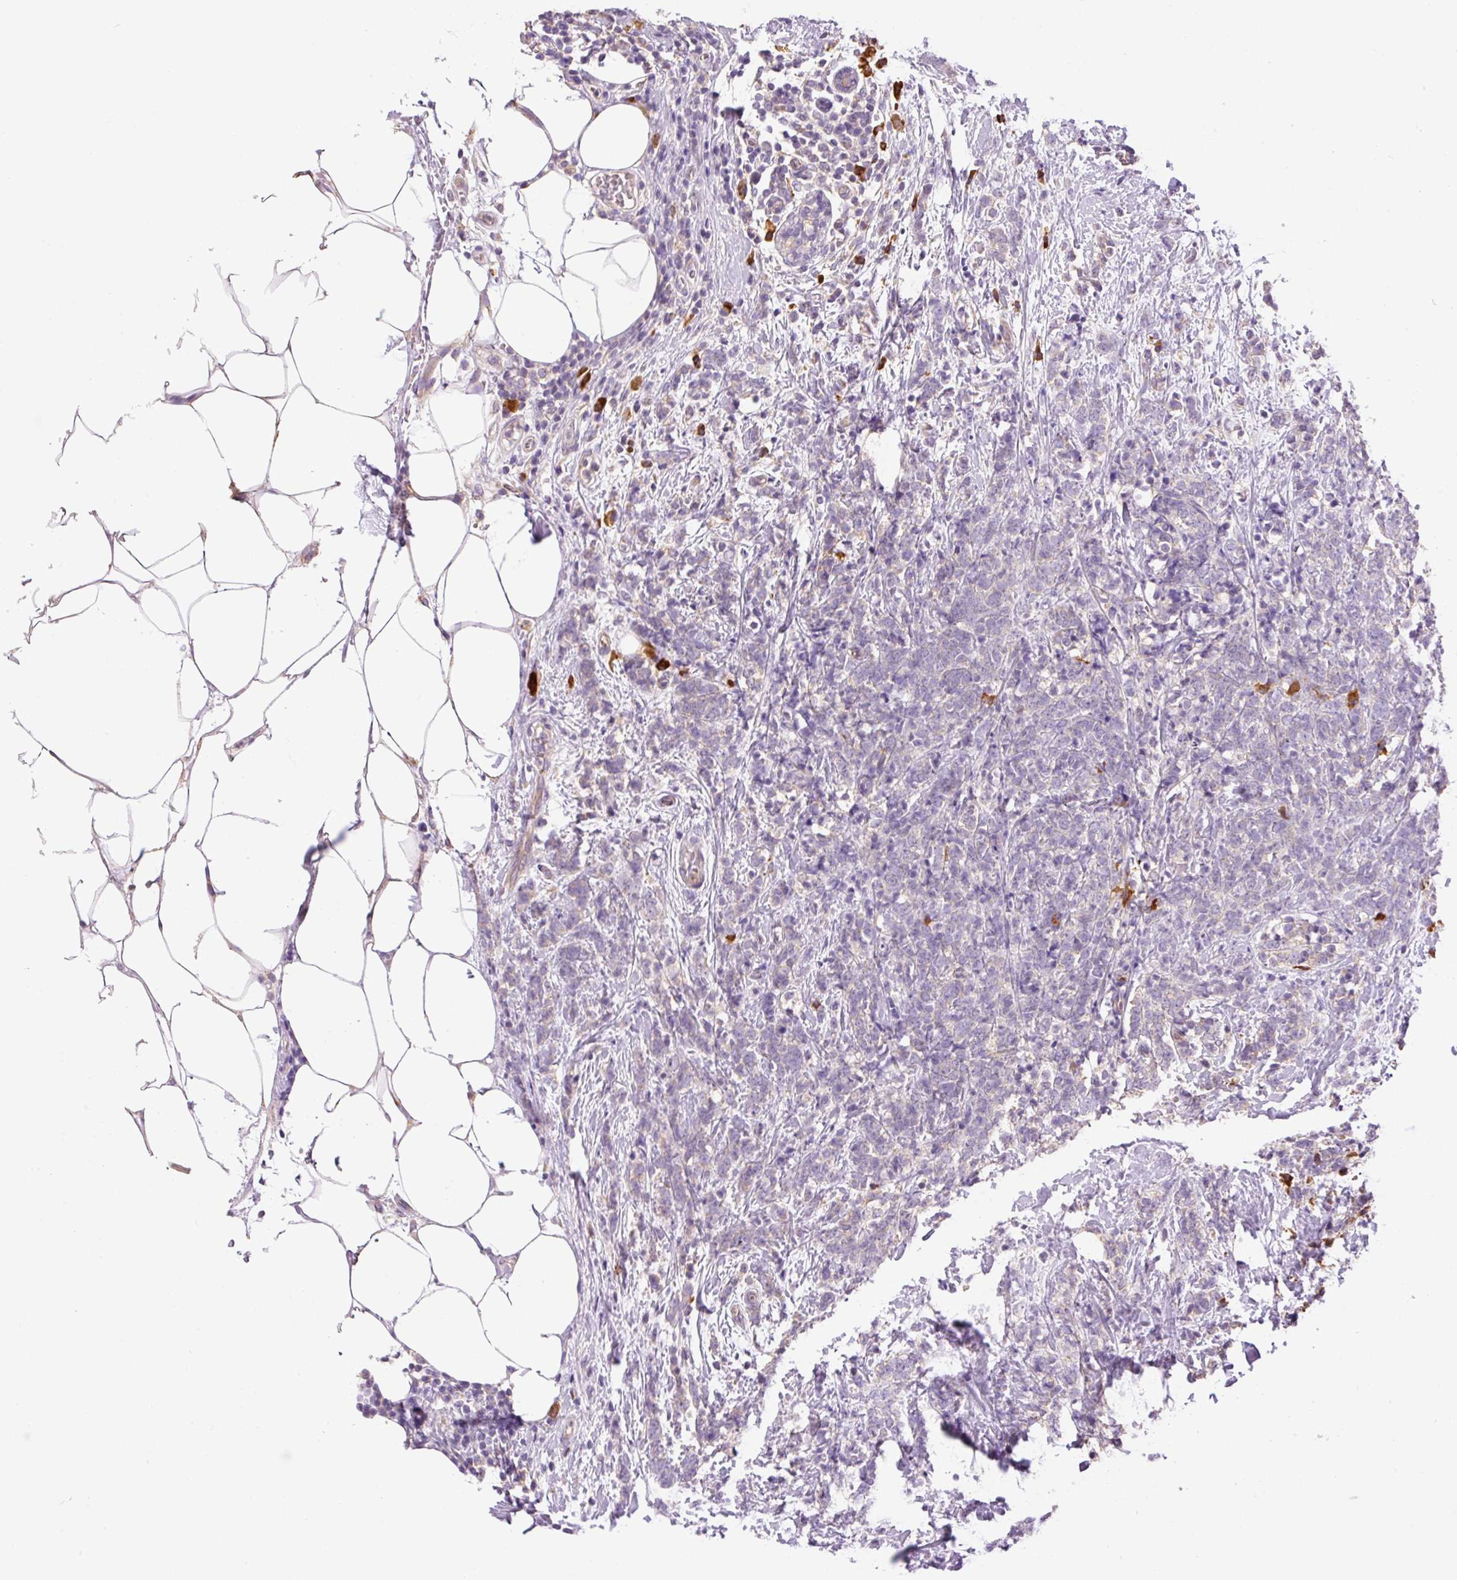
{"staining": {"intensity": "negative", "quantity": "none", "location": "none"}, "tissue": "breast cancer", "cell_type": "Tumor cells", "image_type": "cancer", "snomed": [{"axis": "morphology", "description": "Lobular carcinoma"}, {"axis": "topography", "description": "Breast"}], "caption": "IHC photomicrograph of neoplastic tissue: human breast cancer (lobular carcinoma) stained with DAB displays no significant protein expression in tumor cells.", "gene": "PNPLA5", "patient": {"sex": "female", "age": 58}}